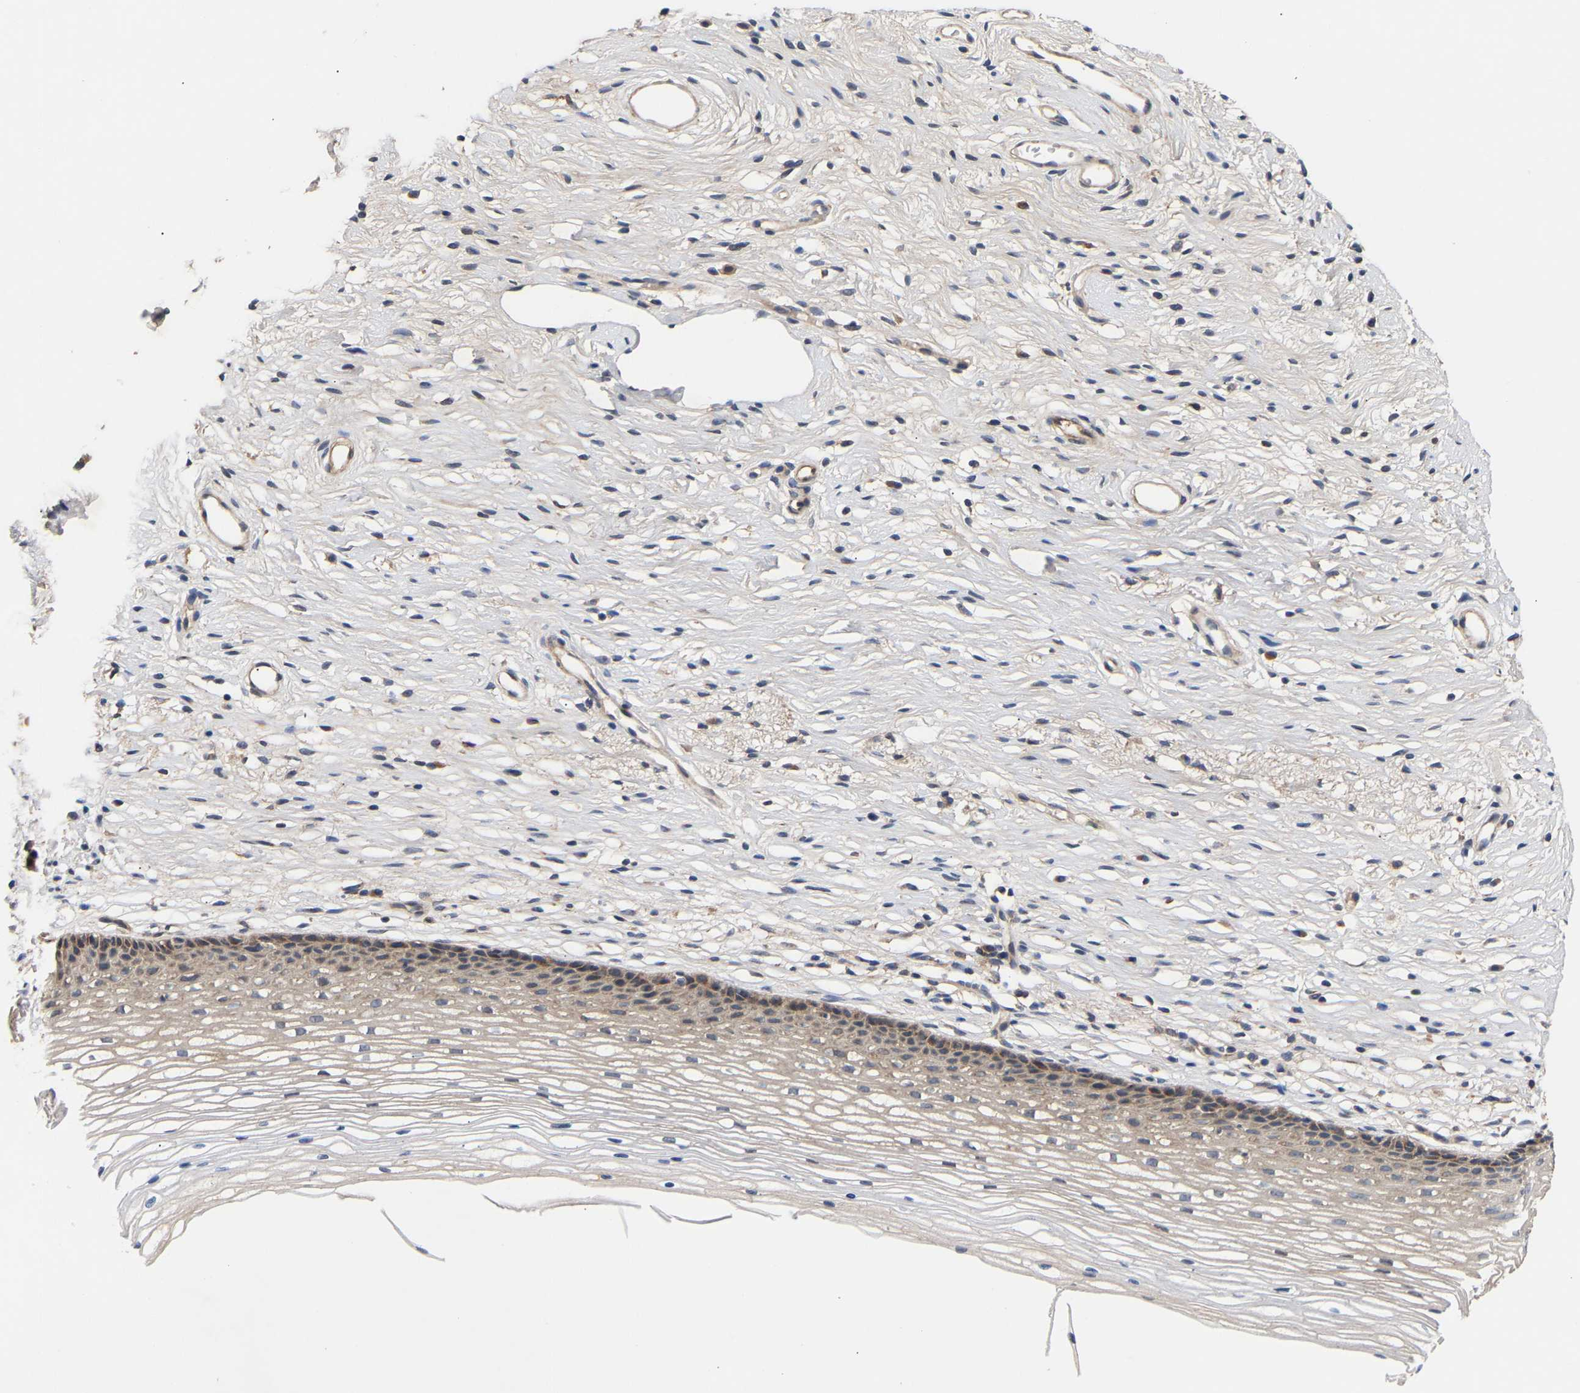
{"staining": {"intensity": "weak", "quantity": "25%-75%", "location": "cytoplasmic/membranous"}, "tissue": "cervix", "cell_type": "Glandular cells", "image_type": "normal", "snomed": [{"axis": "morphology", "description": "Normal tissue, NOS"}, {"axis": "topography", "description": "Cervix"}], "caption": "High-power microscopy captured an IHC histopathology image of normal cervix, revealing weak cytoplasmic/membranous expression in about 25%-75% of glandular cells. The protein of interest is stained brown, and the nuclei are stained in blue (DAB (3,3'-diaminobenzidine) IHC with brightfield microscopy, high magnification).", "gene": "KASH5", "patient": {"sex": "female", "age": 77}}